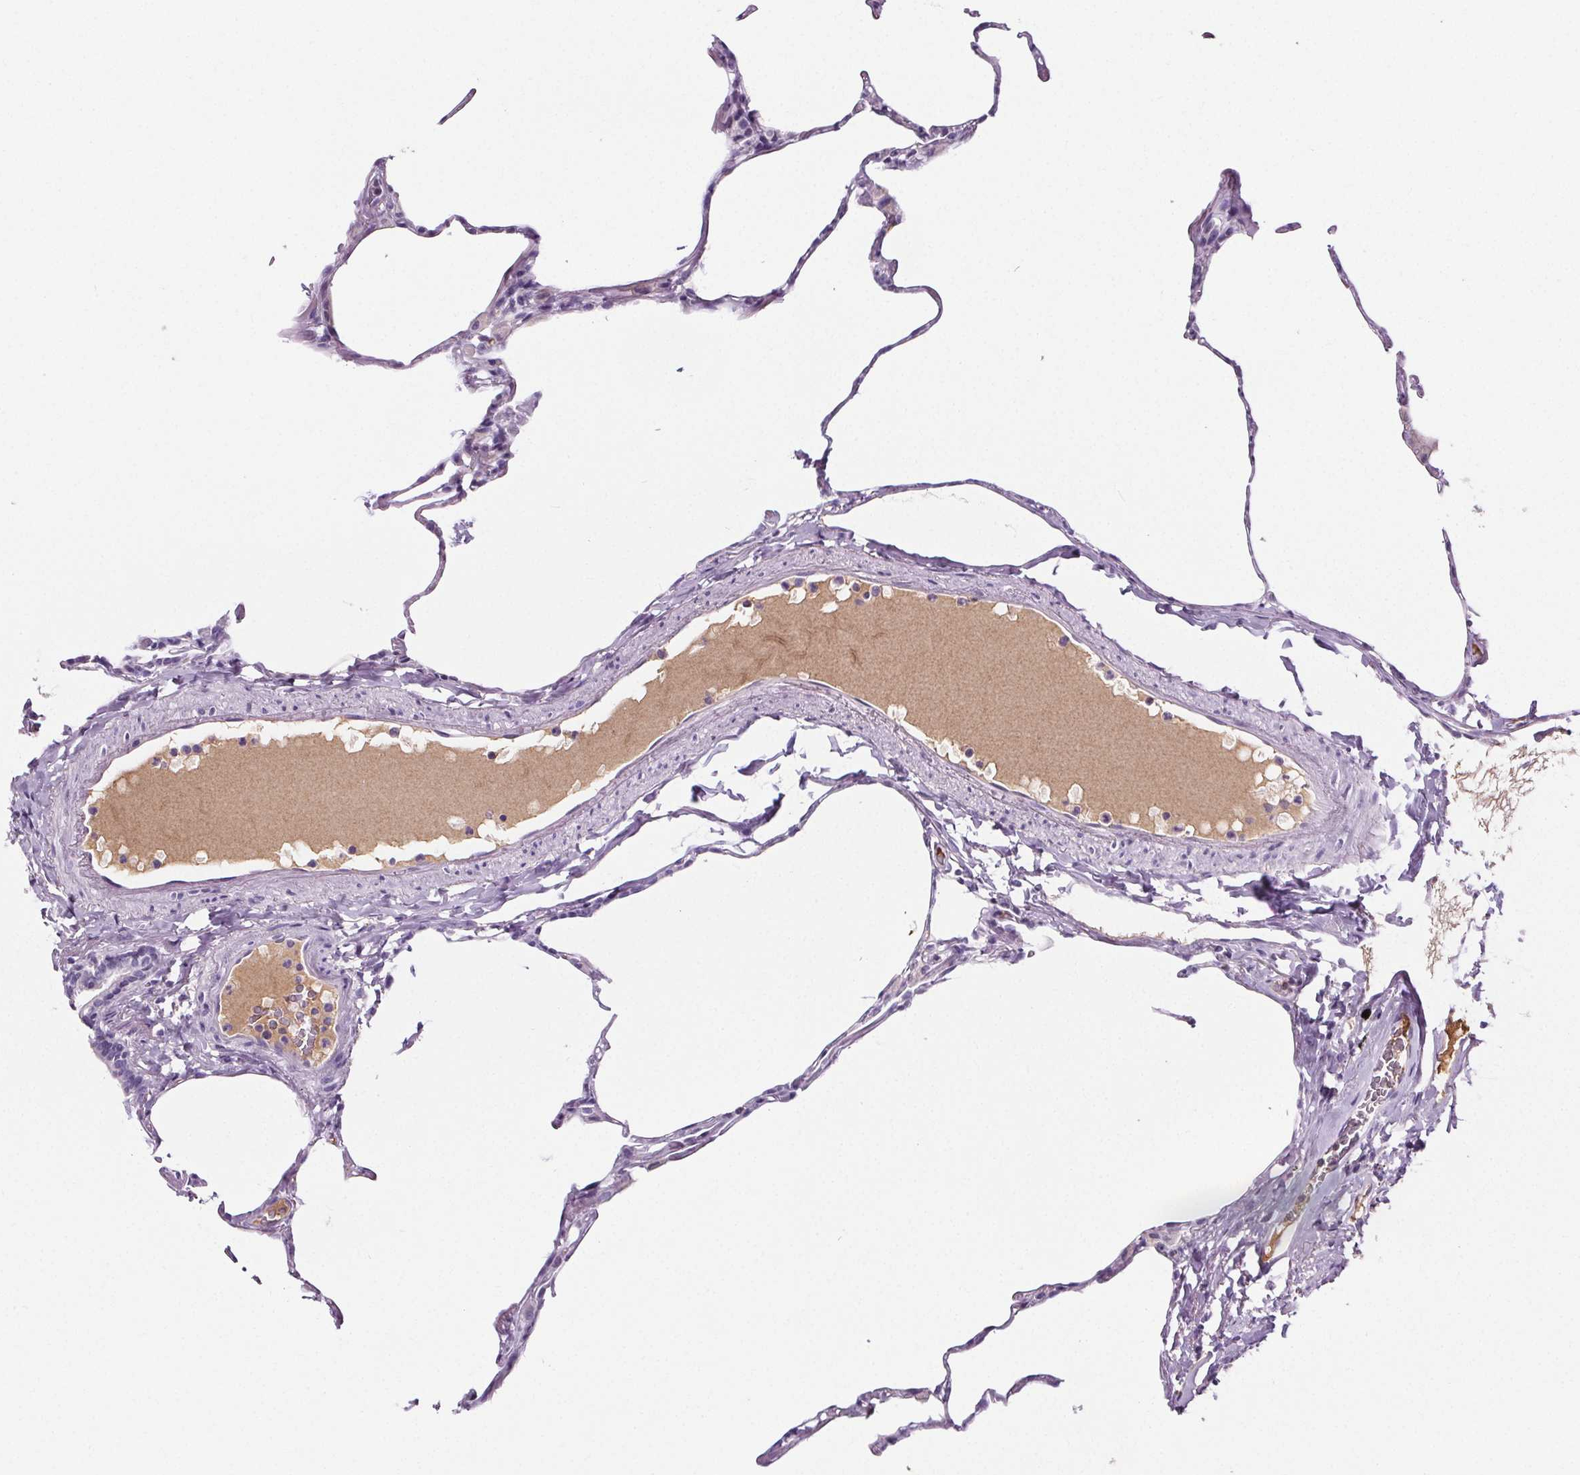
{"staining": {"intensity": "negative", "quantity": "none", "location": "none"}, "tissue": "lung", "cell_type": "Alveolar cells", "image_type": "normal", "snomed": [{"axis": "morphology", "description": "Normal tissue, NOS"}, {"axis": "topography", "description": "Lung"}], "caption": "A high-resolution image shows IHC staining of normal lung, which demonstrates no significant staining in alveolar cells.", "gene": "CD5L", "patient": {"sex": "male", "age": 65}}